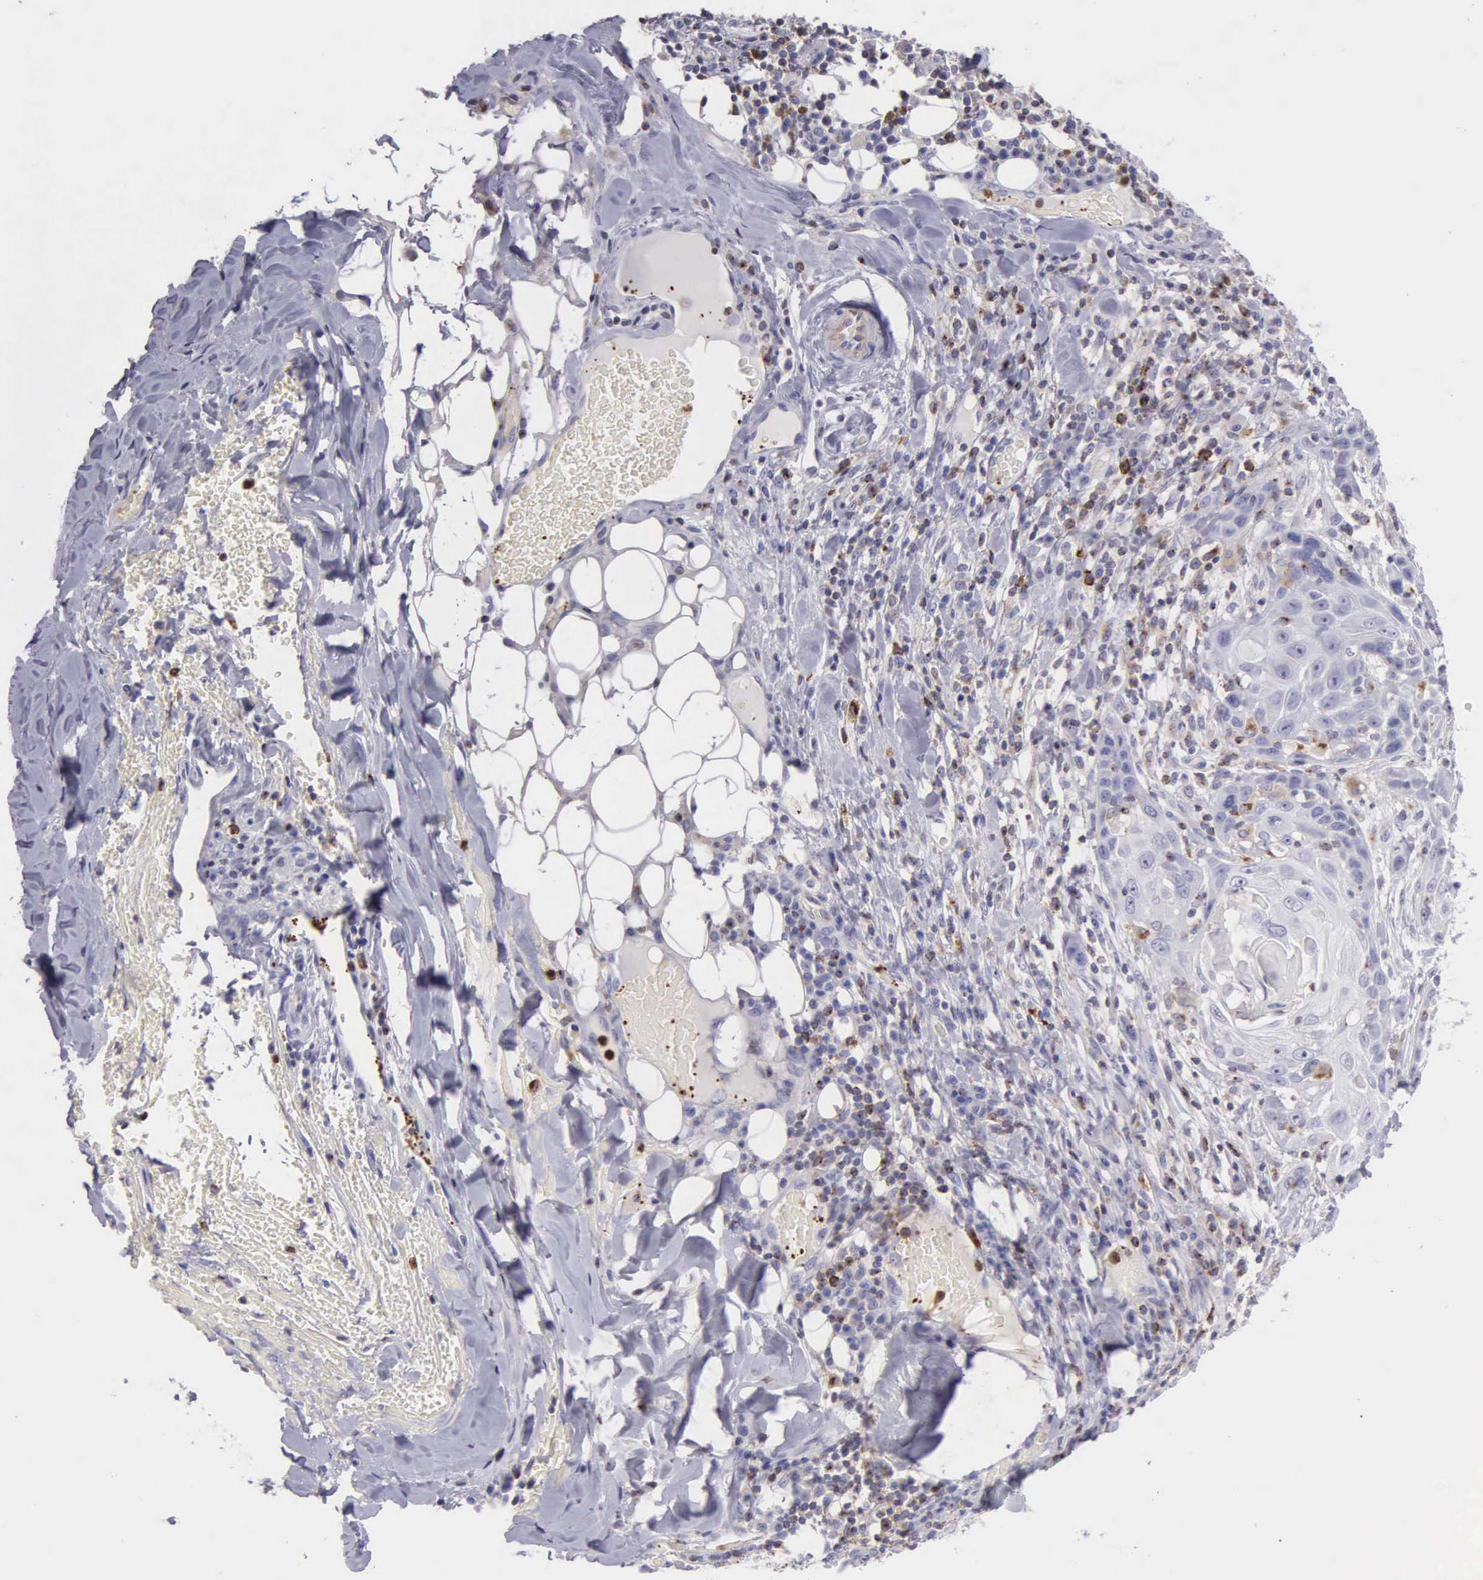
{"staining": {"intensity": "negative", "quantity": "none", "location": "none"}, "tissue": "skin cancer", "cell_type": "Tumor cells", "image_type": "cancer", "snomed": [{"axis": "morphology", "description": "Squamous cell carcinoma, NOS"}, {"axis": "topography", "description": "Skin"}], "caption": "The immunohistochemistry photomicrograph has no significant staining in tumor cells of skin cancer tissue.", "gene": "SRGN", "patient": {"sex": "male", "age": 84}}